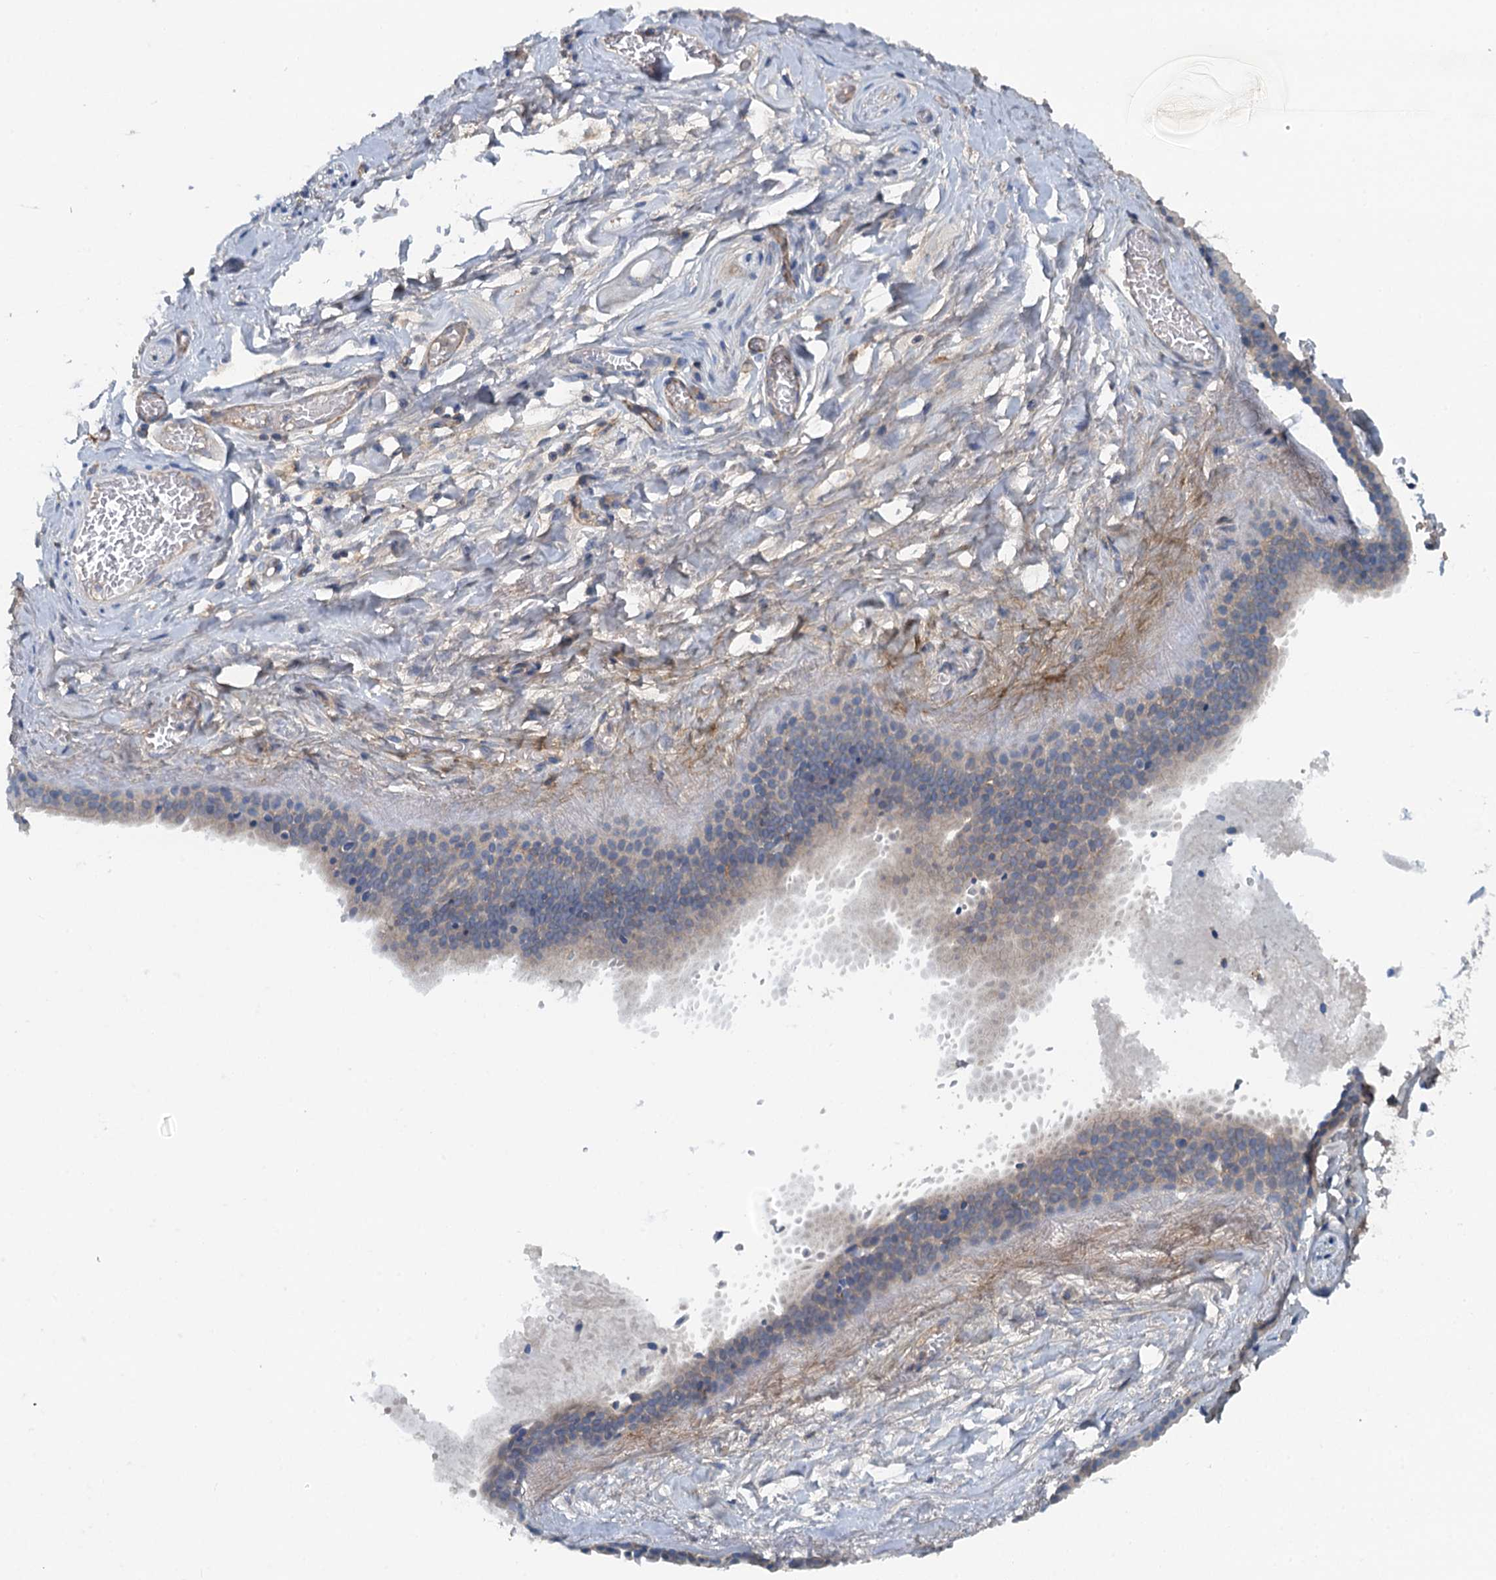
{"staining": {"intensity": "negative", "quantity": "none", "location": "none"}, "tissue": "adipose tissue", "cell_type": "Adipocytes", "image_type": "normal", "snomed": [{"axis": "morphology", "description": "Normal tissue, NOS"}, {"axis": "topography", "description": "Salivary gland"}, {"axis": "topography", "description": "Peripheral nerve tissue"}], "caption": "Image shows no significant protein positivity in adipocytes of normal adipose tissue.", "gene": "THAP10", "patient": {"sex": "male", "age": 62}}